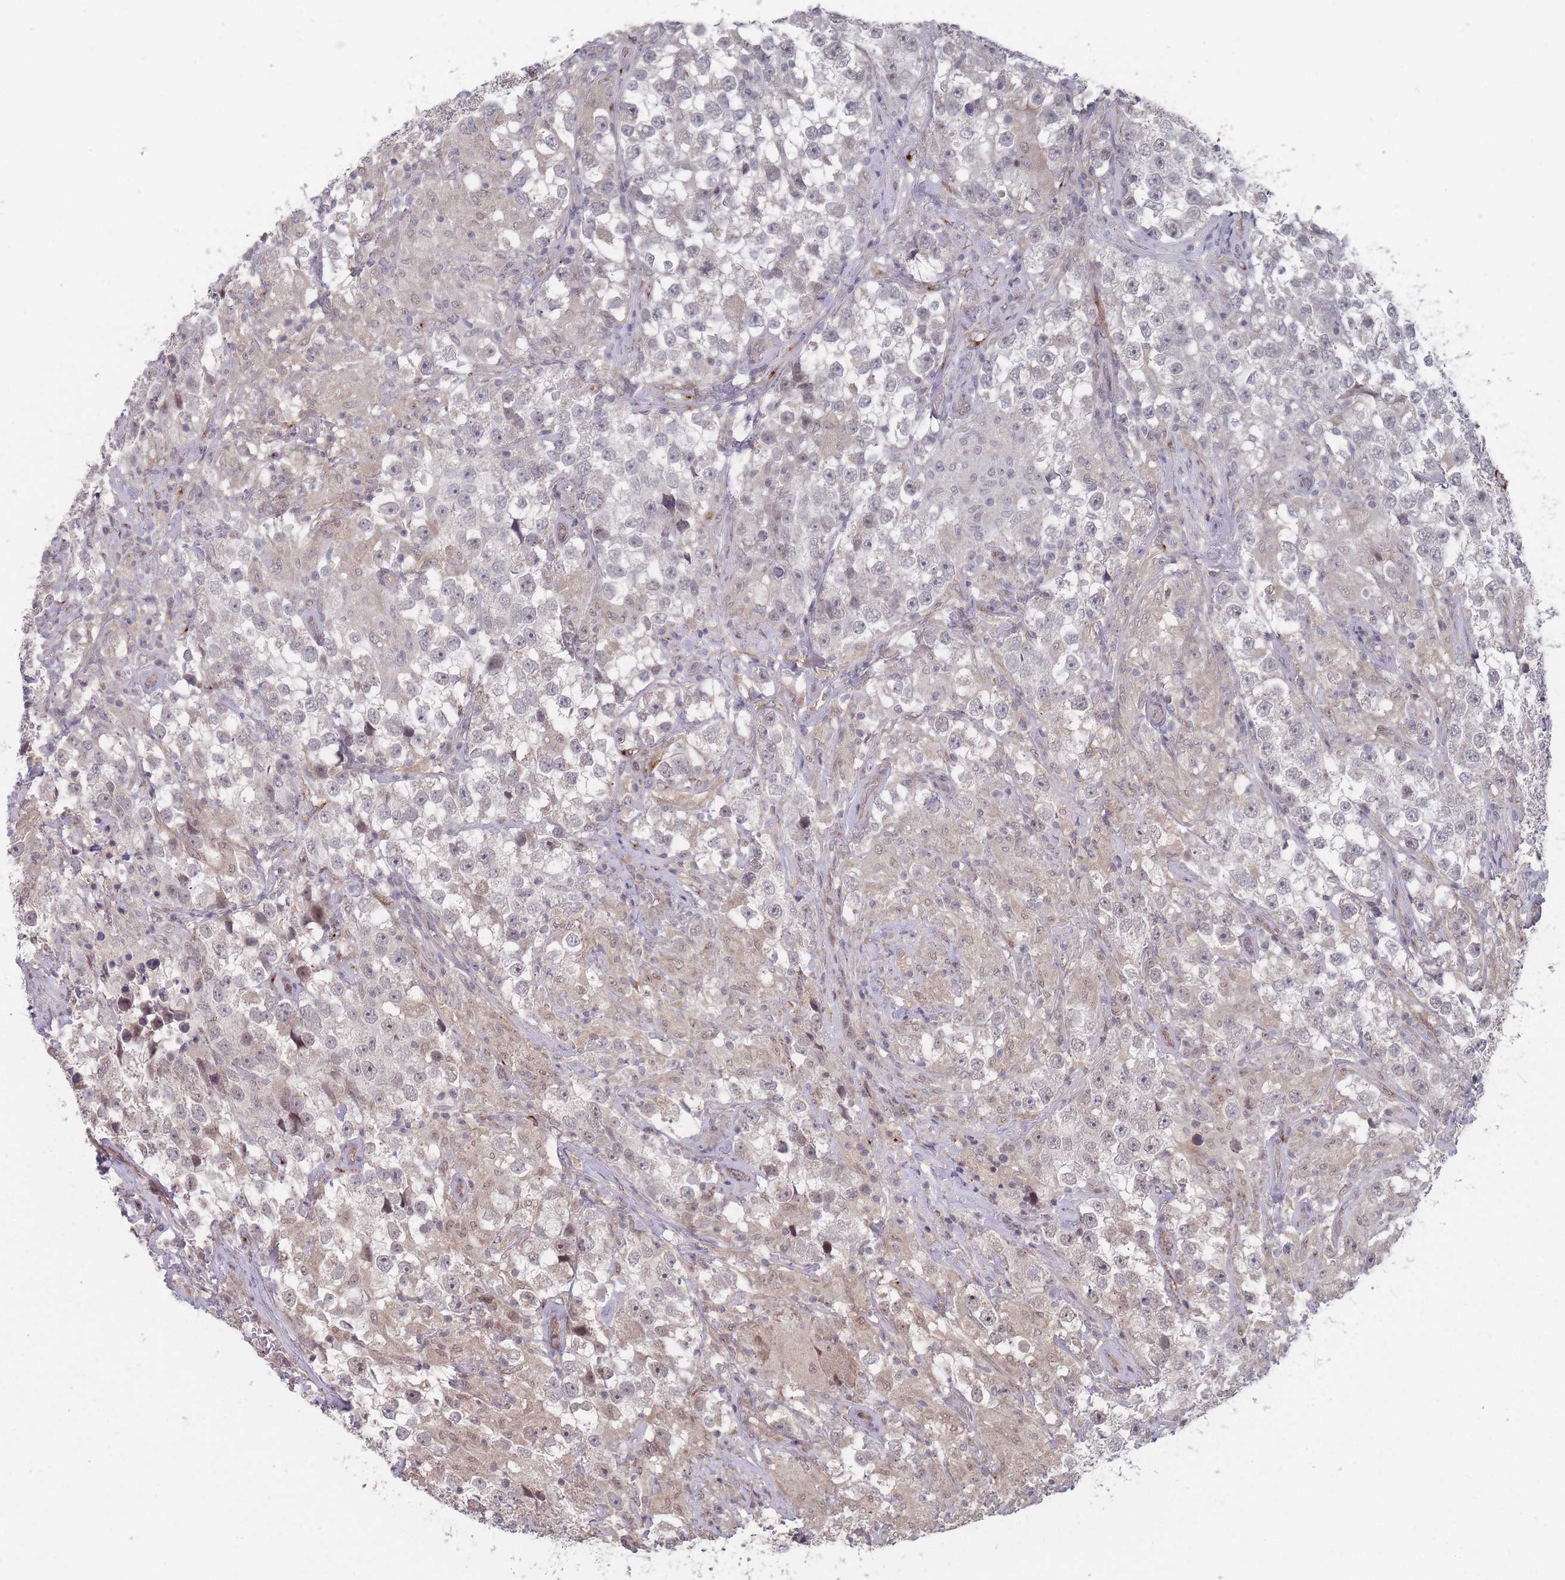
{"staining": {"intensity": "negative", "quantity": "none", "location": "none"}, "tissue": "testis cancer", "cell_type": "Tumor cells", "image_type": "cancer", "snomed": [{"axis": "morphology", "description": "Seminoma, NOS"}, {"axis": "topography", "description": "Testis"}], "caption": "Human seminoma (testis) stained for a protein using immunohistochemistry exhibits no expression in tumor cells.", "gene": "CNTRL", "patient": {"sex": "male", "age": 46}}